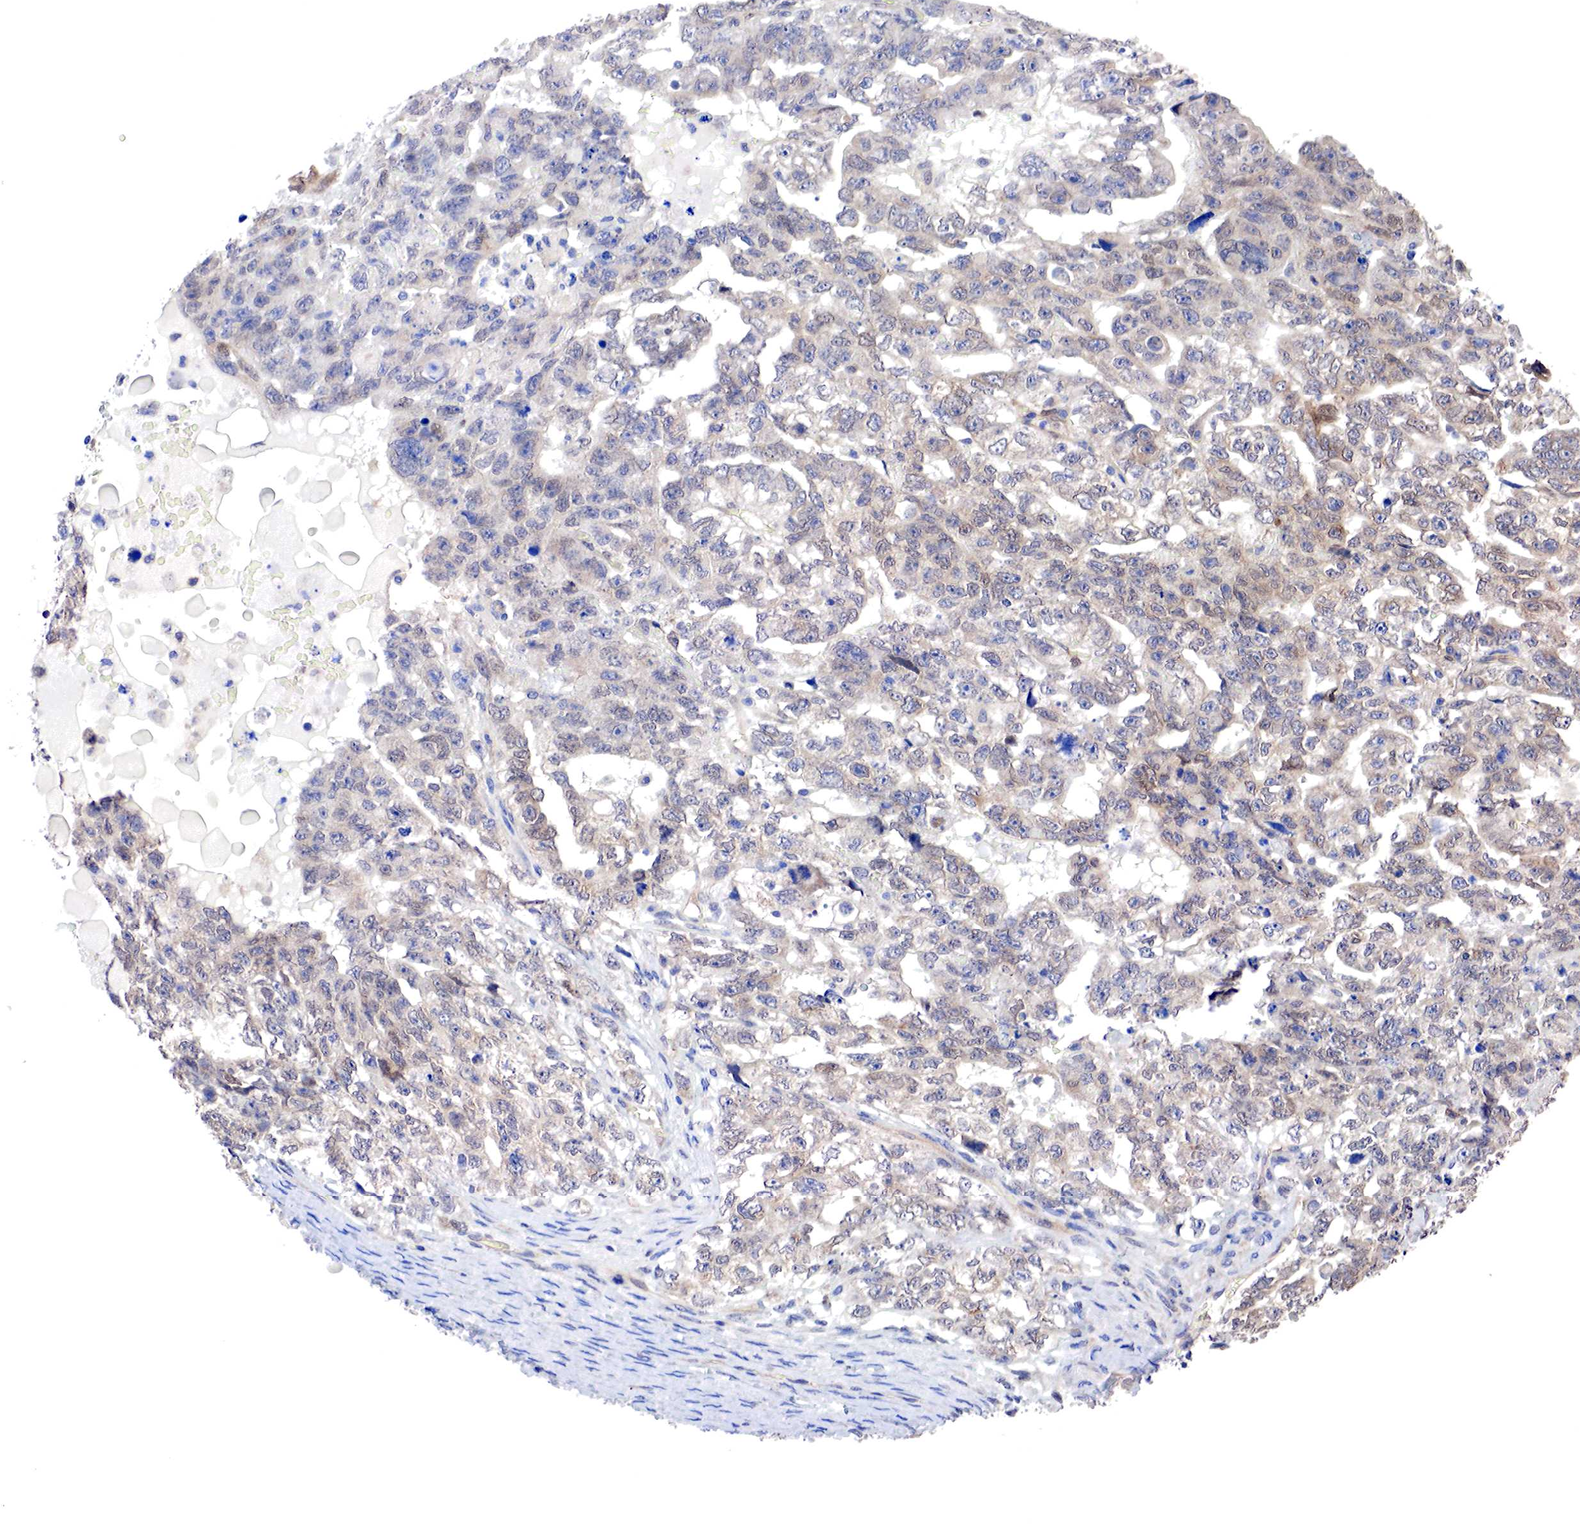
{"staining": {"intensity": "weak", "quantity": ">75%", "location": "cytoplasmic/membranous,nuclear"}, "tissue": "testis cancer", "cell_type": "Tumor cells", "image_type": "cancer", "snomed": [{"axis": "morphology", "description": "Carcinoma, Embryonal, NOS"}, {"axis": "topography", "description": "Testis"}], "caption": "Weak cytoplasmic/membranous and nuclear protein expression is appreciated in approximately >75% of tumor cells in testis cancer.", "gene": "PABIR2", "patient": {"sex": "male", "age": 36}}